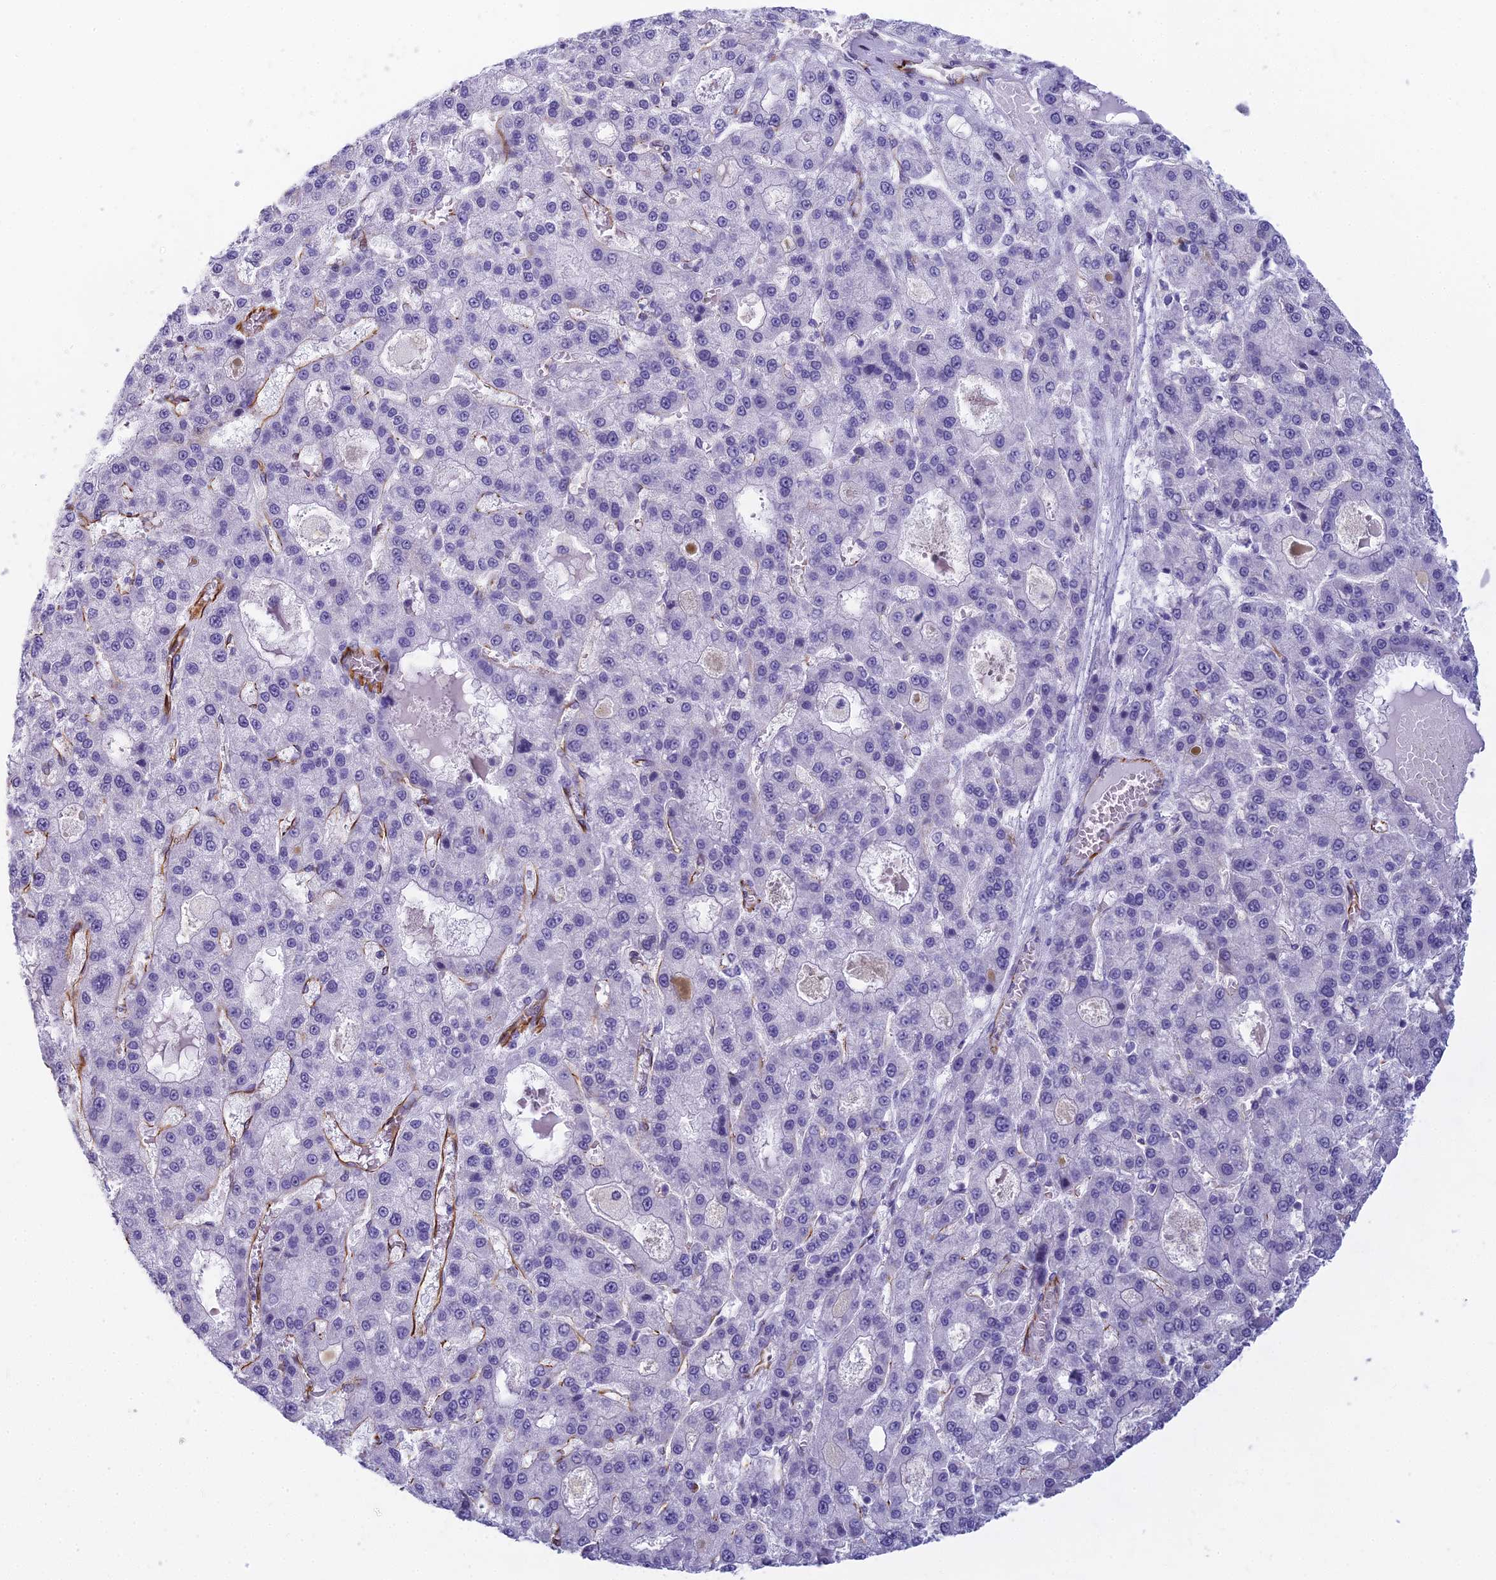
{"staining": {"intensity": "negative", "quantity": "none", "location": "none"}, "tissue": "liver cancer", "cell_type": "Tumor cells", "image_type": "cancer", "snomed": [{"axis": "morphology", "description": "Carcinoma, Hepatocellular, NOS"}, {"axis": "topography", "description": "Liver"}], "caption": "Tumor cells show no significant positivity in liver cancer.", "gene": "EVI2A", "patient": {"sex": "male", "age": 70}}